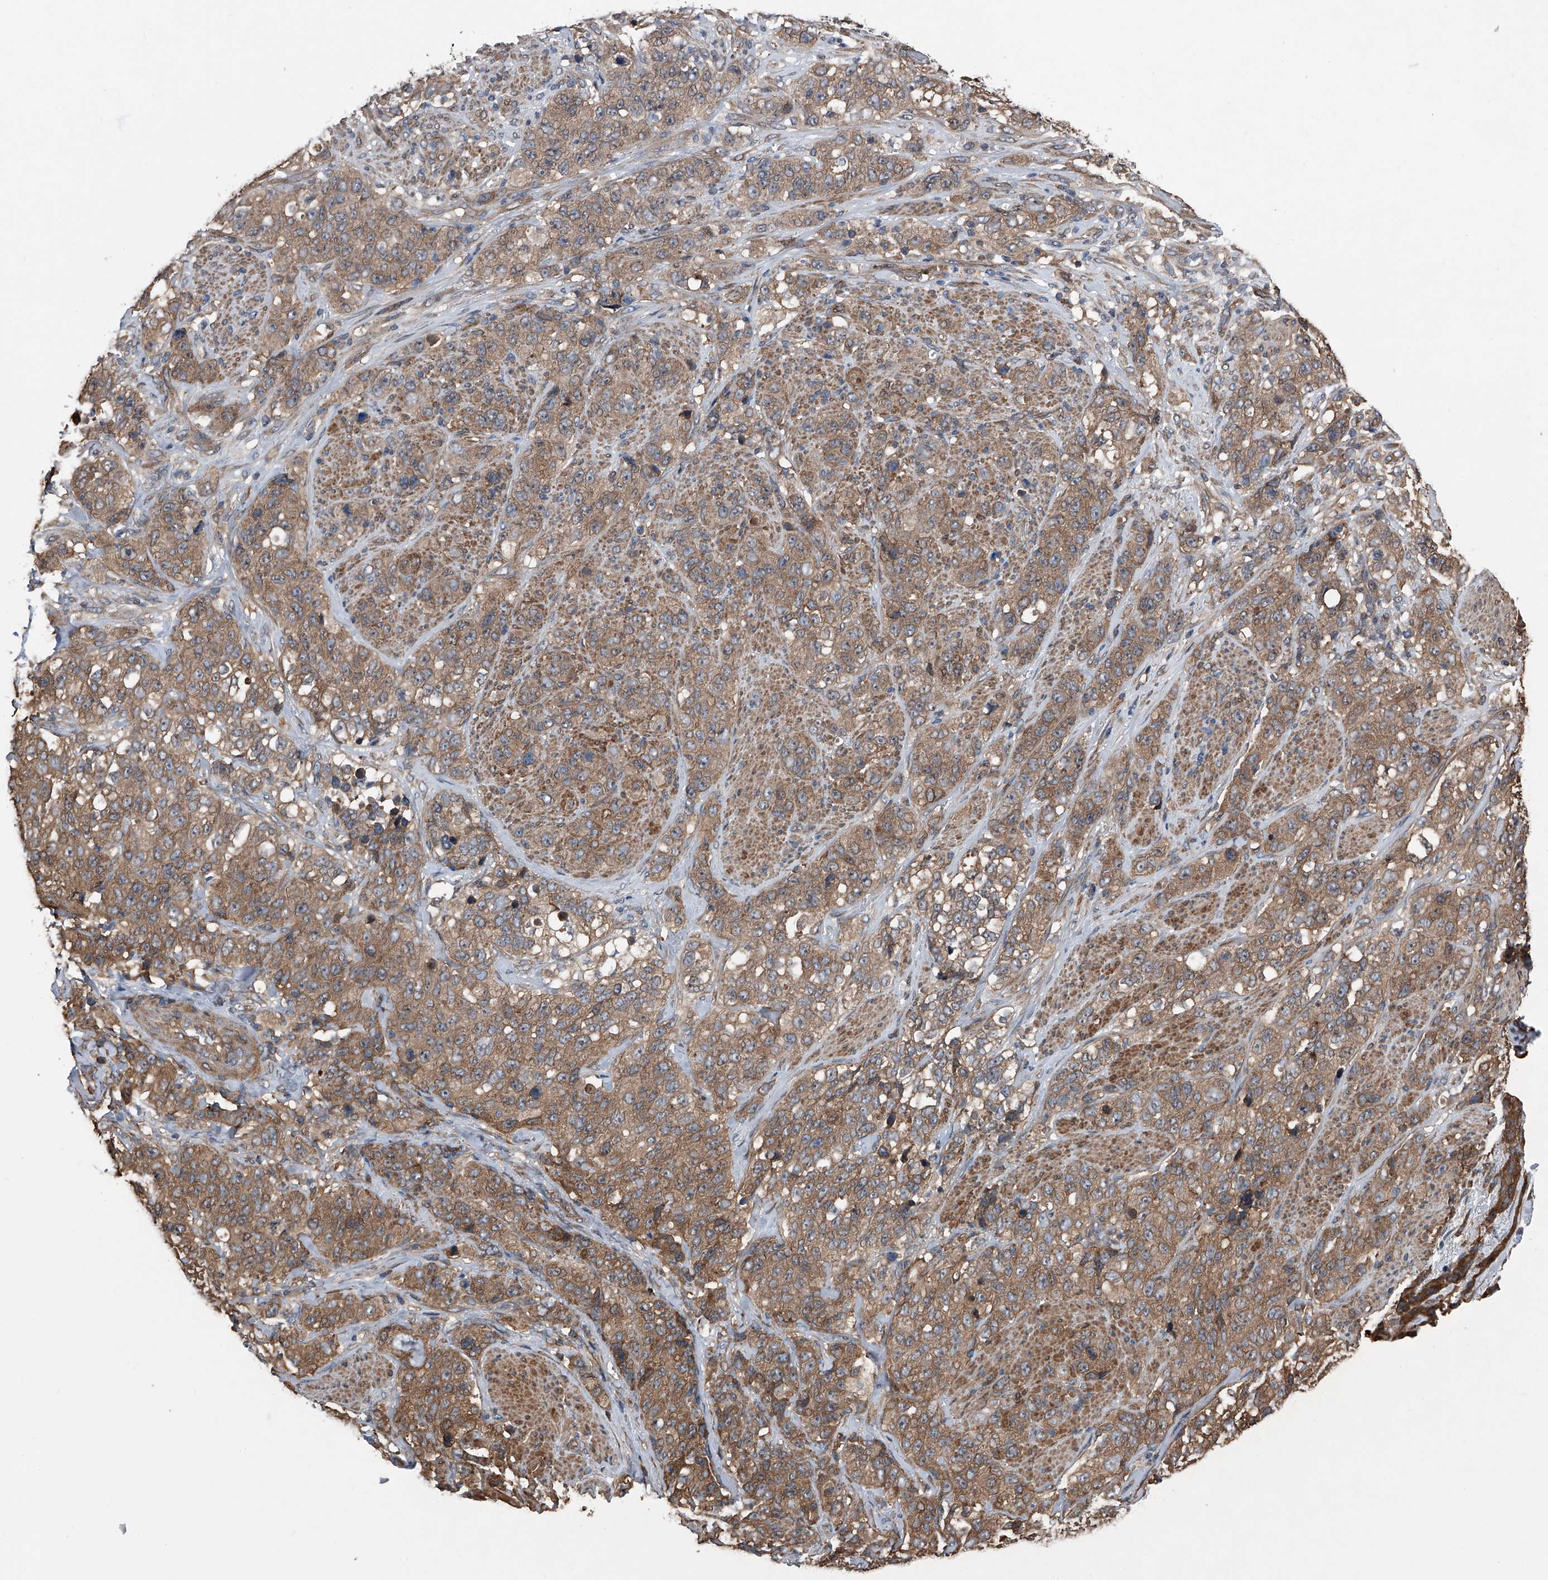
{"staining": {"intensity": "moderate", "quantity": ">75%", "location": "cytoplasmic/membranous"}, "tissue": "stomach cancer", "cell_type": "Tumor cells", "image_type": "cancer", "snomed": [{"axis": "morphology", "description": "Adenocarcinoma, NOS"}, {"axis": "topography", "description": "Stomach"}], "caption": "Immunohistochemical staining of stomach cancer exhibits moderate cytoplasmic/membranous protein staining in approximately >75% of tumor cells.", "gene": "KCNJ2", "patient": {"sex": "male", "age": 48}}